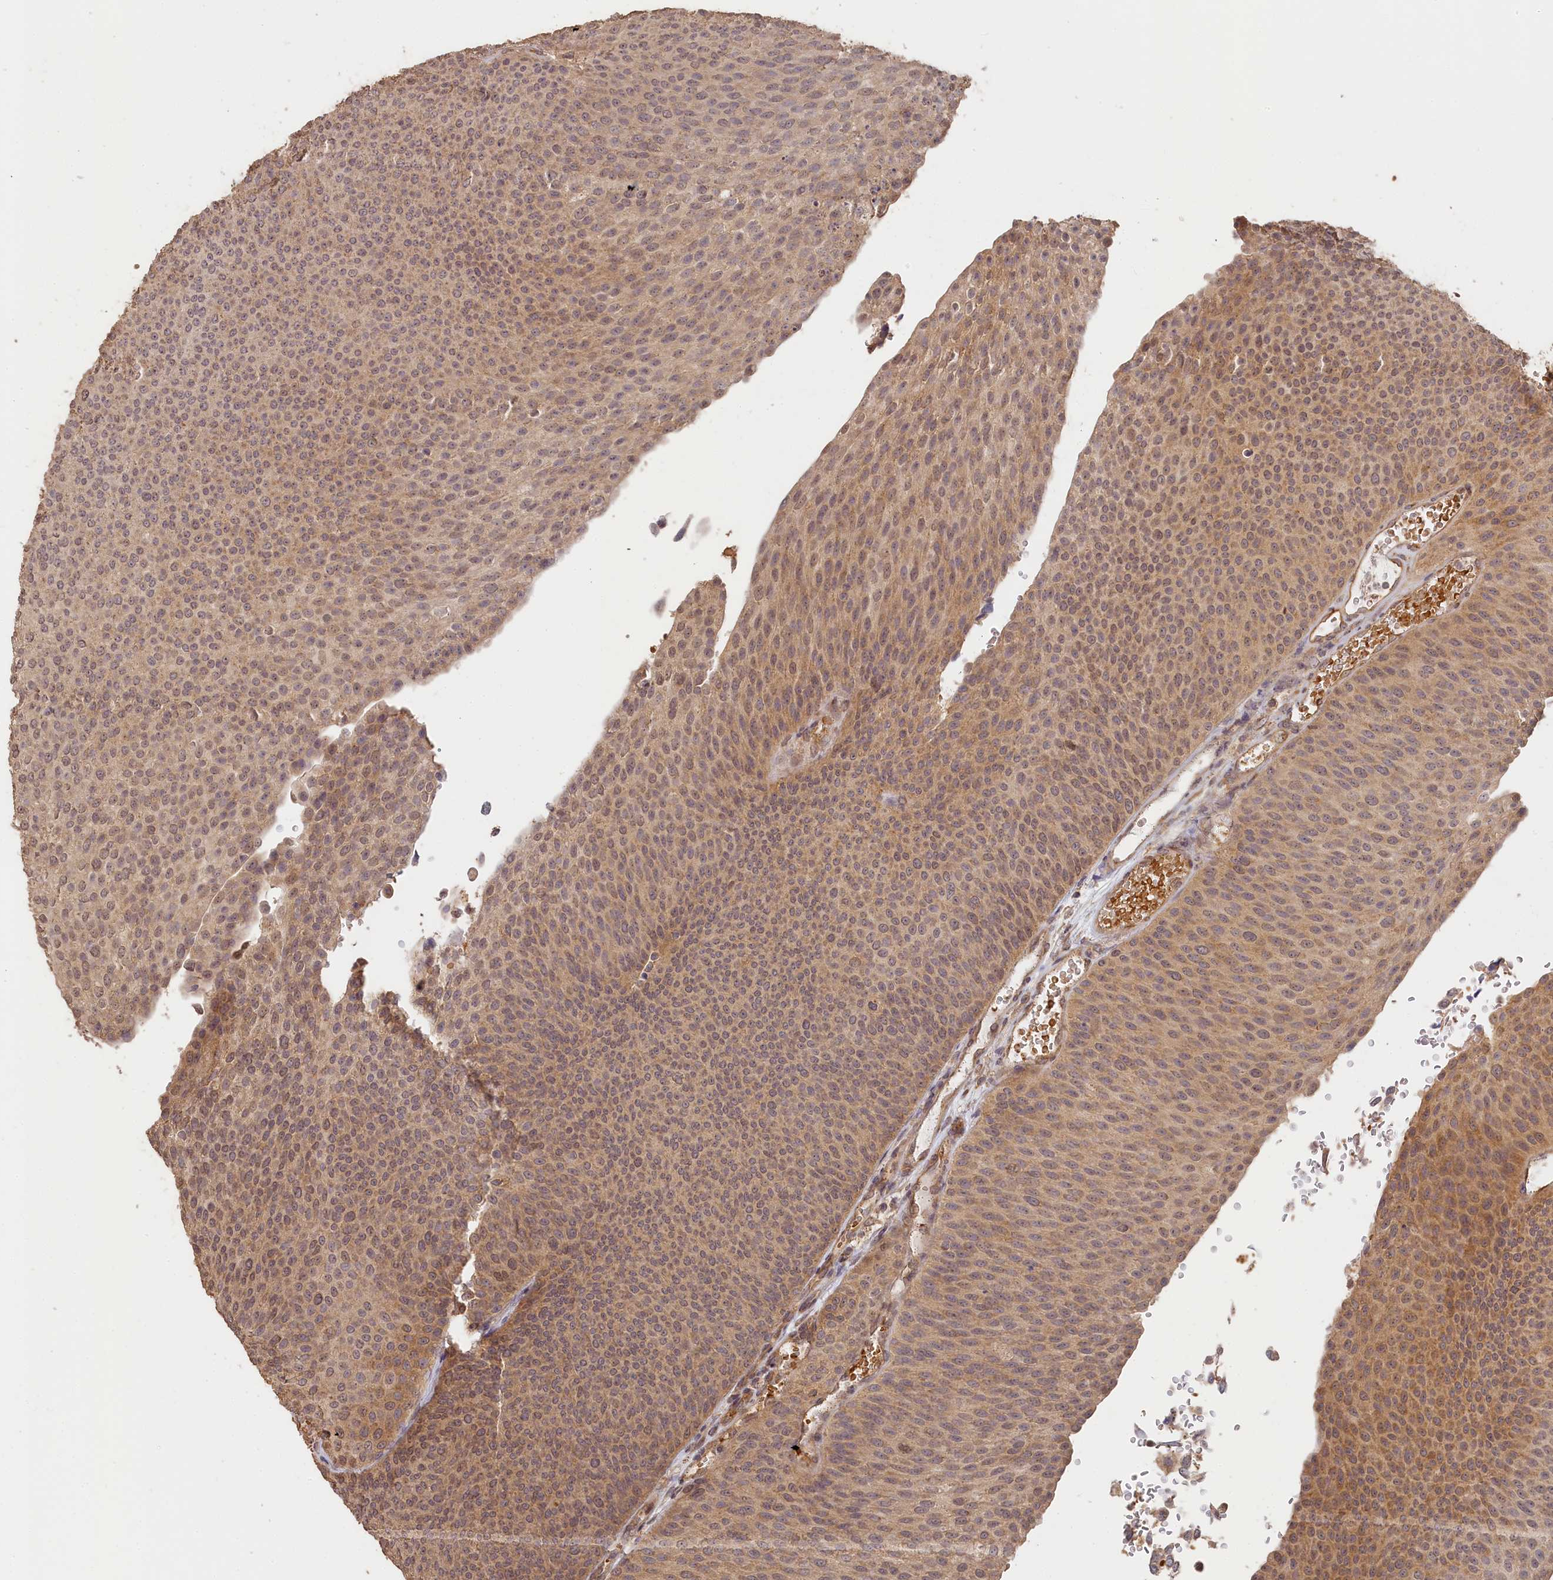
{"staining": {"intensity": "moderate", "quantity": "25%-75%", "location": "cytoplasmic/membranous"}, "tissue": "urothelial cancer", "cell_type": "Tumor cells", "image_type": "cancer", "snomed": [{"axis": "morphology", "description": "Urothelial carcinoma, High grade"}, {"axis": "topography", "description": "Urinary bladder"}], "caption": "DAB (3,3'-diaminobenzidine) immunohistochemical staining of human urothelial carcinoma (high-grade) exhibits moderate cytoplasmic/membranous protein staining in about 25%-75% of tumor cells.", "gene": "STX16", "patient": {"sex": "female", "age": 79}}